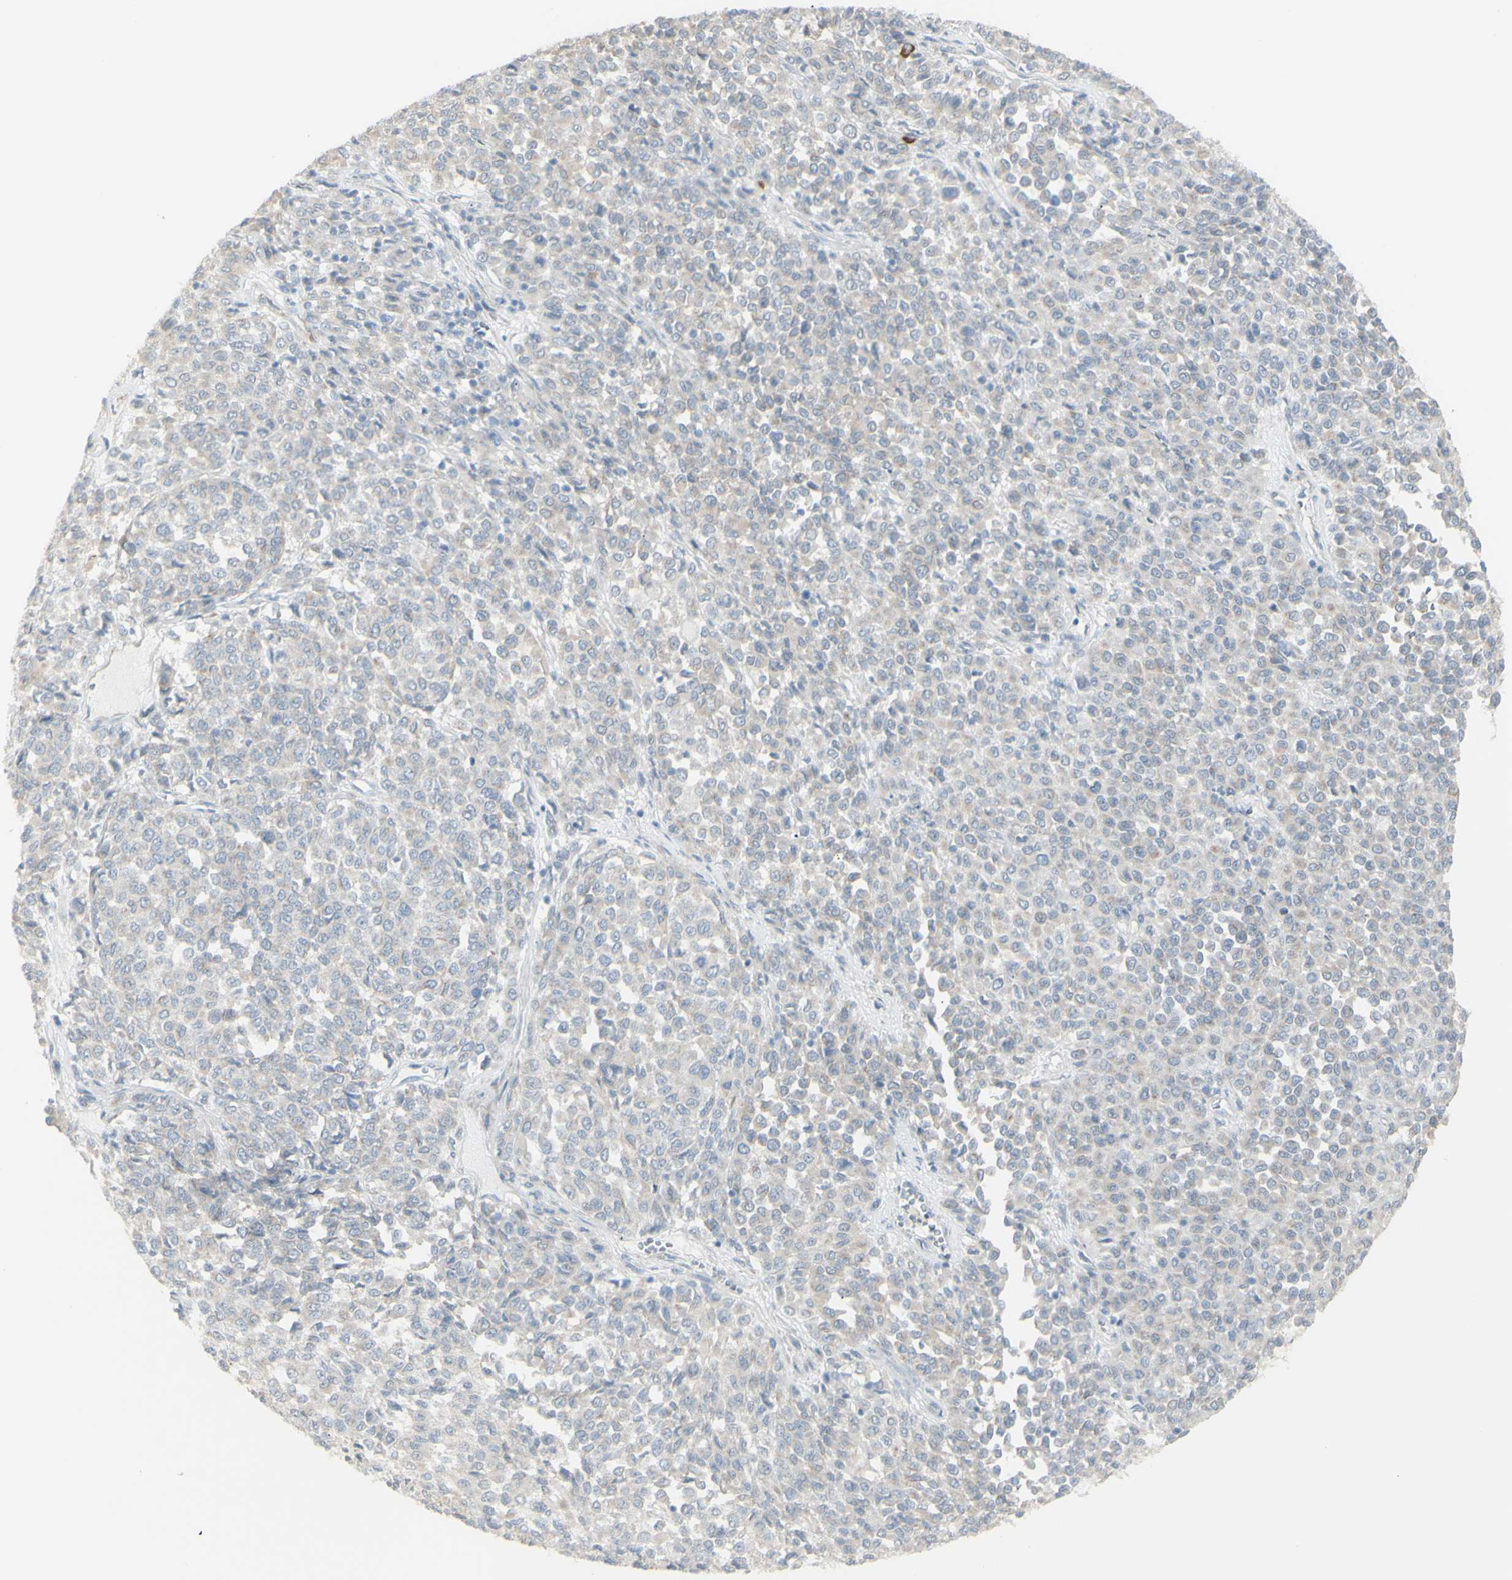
{"staining": {"intensity": "negative", "quantity": "none", "location": "none"}, "tissue": "melanoma", "cell_type": "Tumor cells", "image_type": "cancer", "snomed": [{"axis": "morphology", "description": "Malignant melanoma, Metastatic site"}, {"axis": "topography", "description": "Pancreas"}], "caption": "Tumor cells are negative for brown protein staining in melanoma.", "gene": "NDST4", "patient": {"sex": "female", "age": 30}}